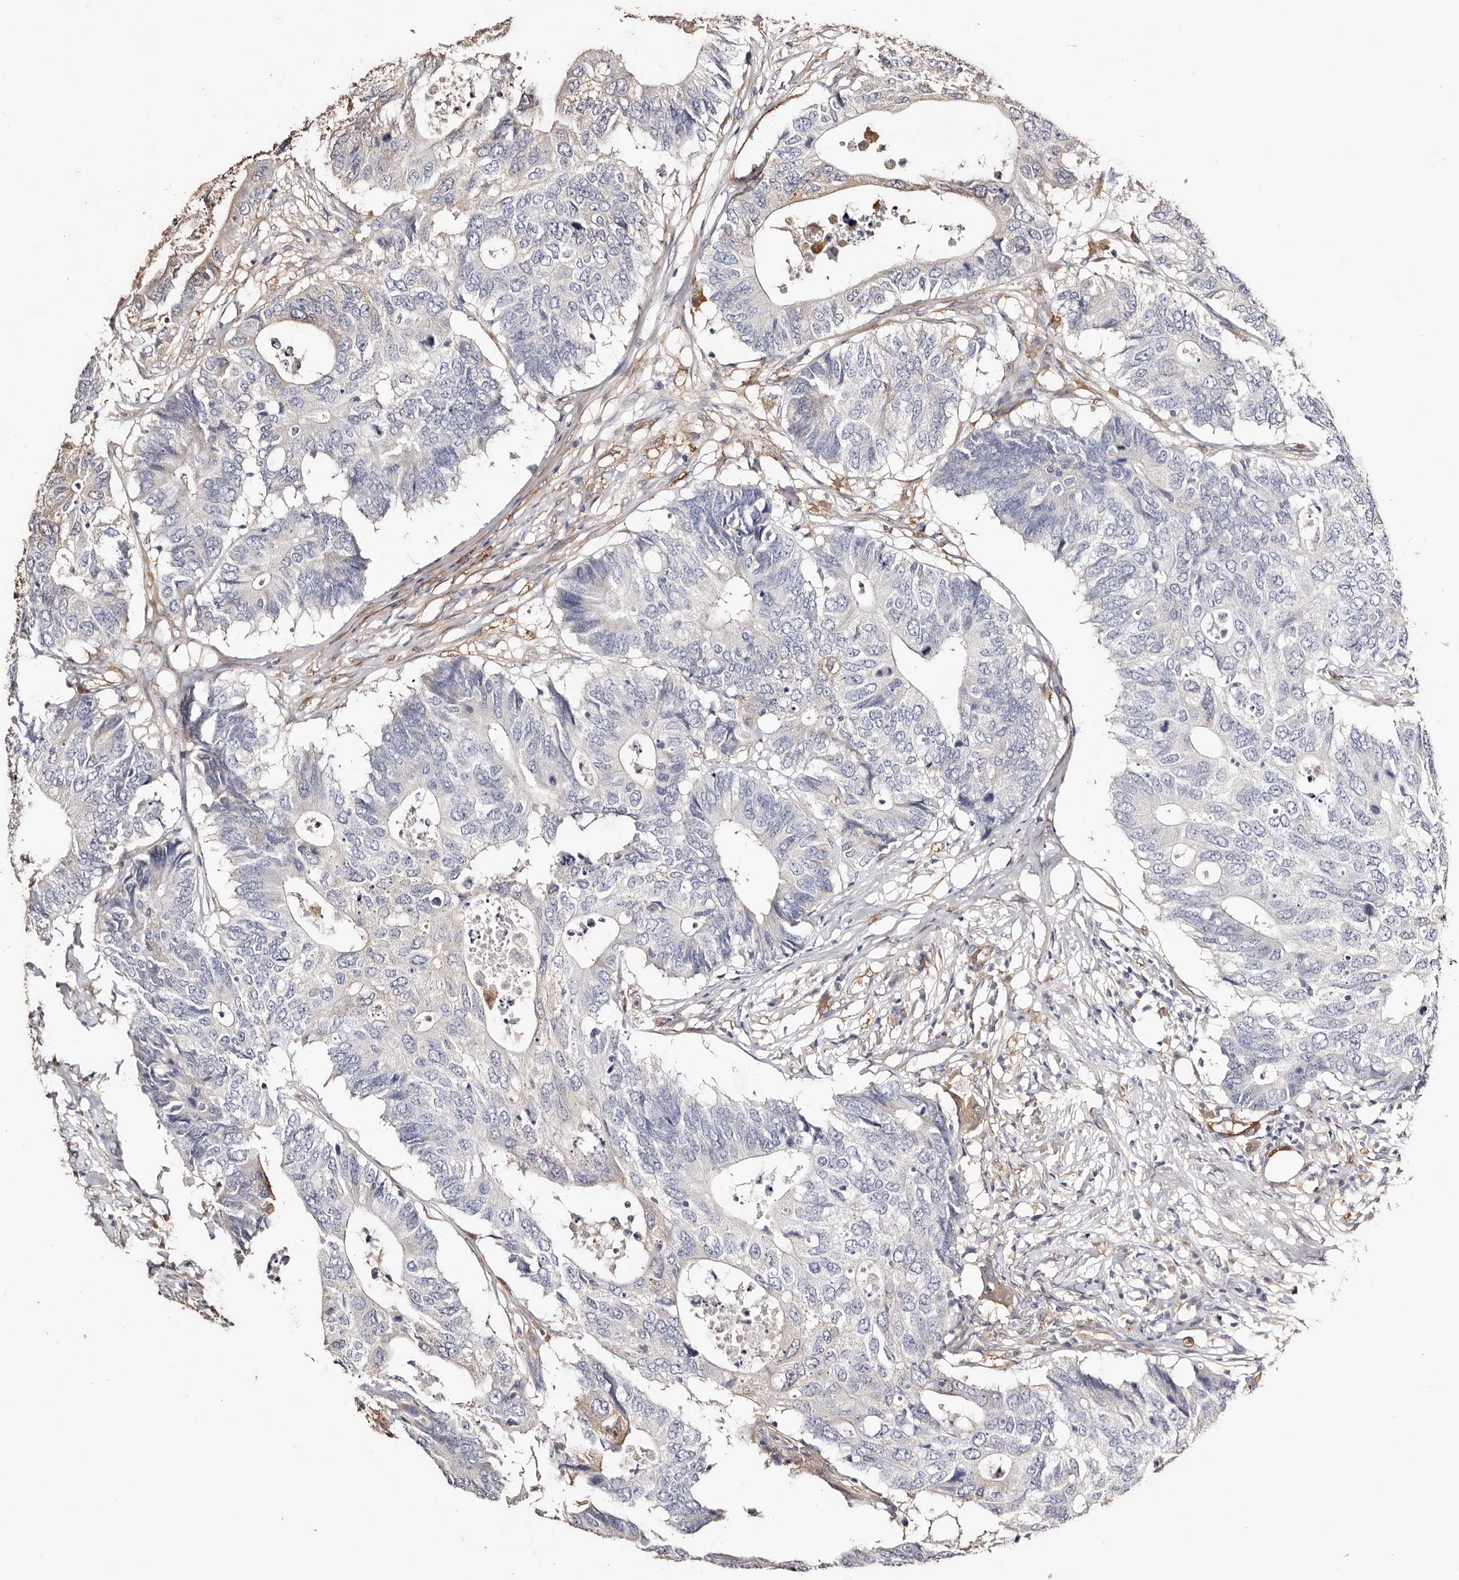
{"staining": {"intensity": "negative", "quantity": "none", "location": "none"}, "tissue": "colorectal cancer", "cell_type": "Tumor cells", "image_type": "cancer", "snomed": [{"axis": "morphology", "description": "Adenocarcinoma, NOS"}, {"axis": "topography", "description": "Colon"}], "caption": "This histopathology image is of adenocarcinoma (colorectal) stained with immunohistochemistry to label a protein in brown with the nuclei are counter-stained blue. There is no positivity in tumor cells.", "gene": "TGM2", "patient": {"sex": "male", "age": 71}}